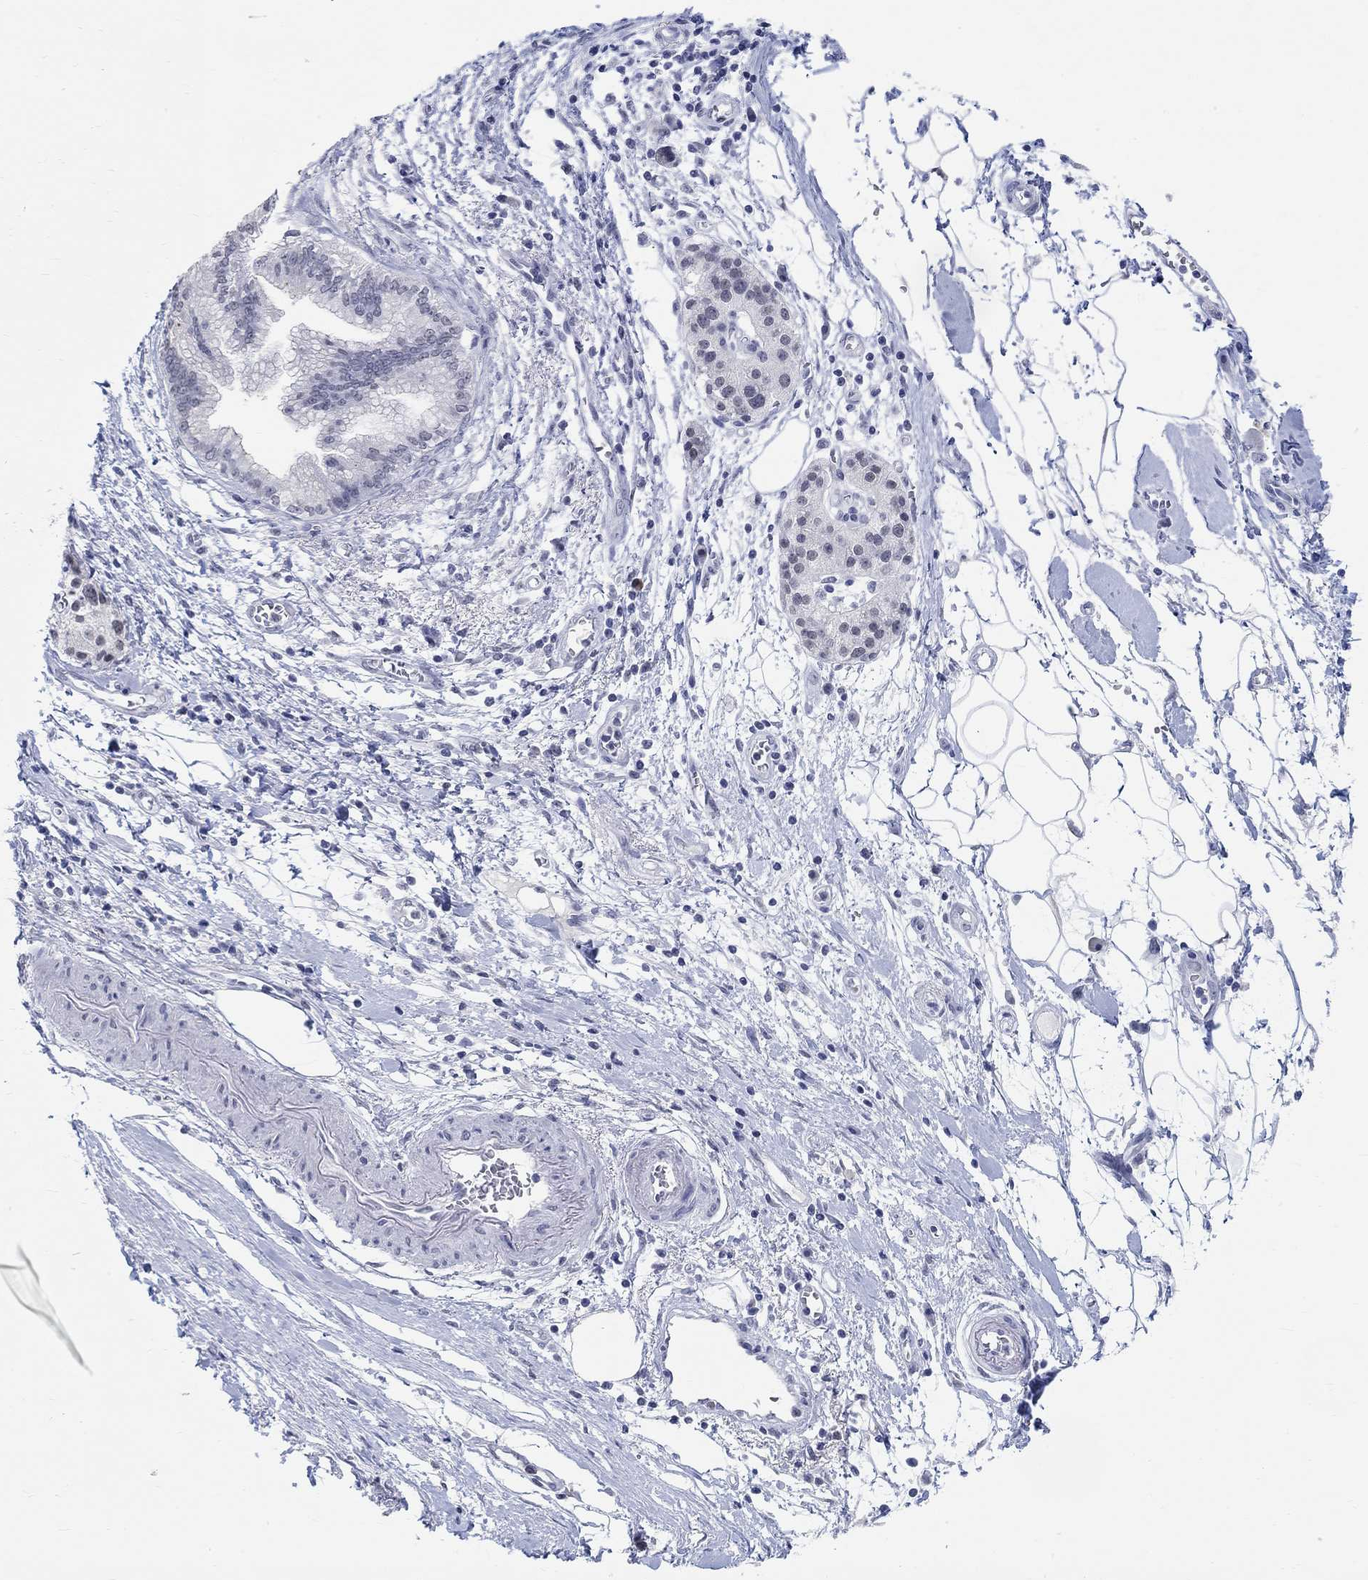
{"staining": {"intensity": "negative", "quantity": "none", "location": "none"}, "tissue": "pancreatic cancer", "cell_type": "Tumor cells", "image_type": "cancer", "snomed": [{"axis": "morphology", "description": "Adenocarcinoma, NOS"}, {"axis": "topography", "description": "Pancreas"}], "caption": "An immunohistochemistry (IHC) photomicrograph of adenocarcinoma (pancreatic) is shown. There is no staining in tumor cells of adenocarcinoma (pancreatic).", "gene": "ANKS1B", "patient": {"sex": "male", "age": 72}}